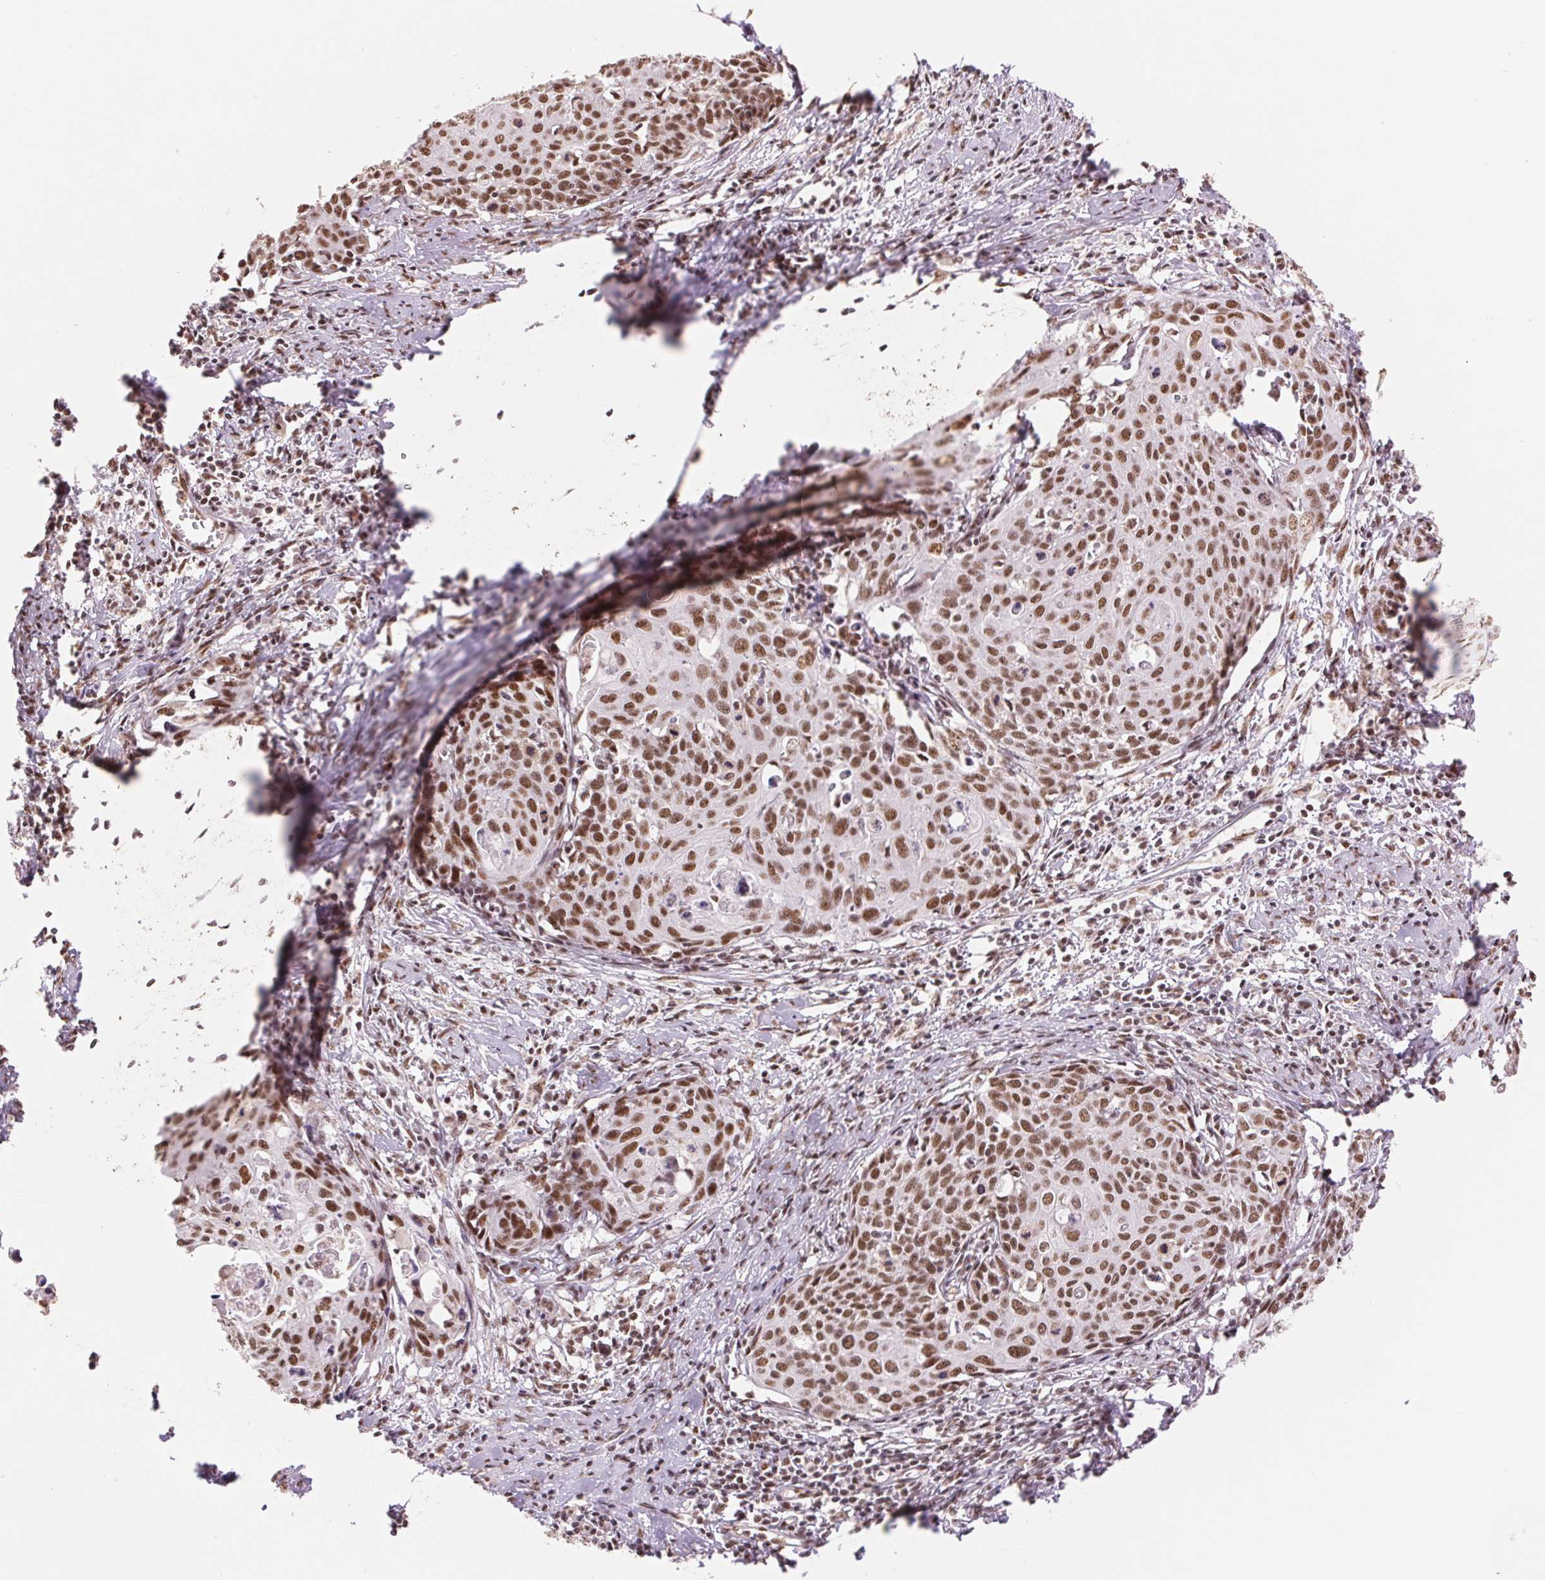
{"staining": {"intensity": "moderate", "quantity": ">75%", "location": "nuclear"}, "tissue": "cervical cancer", "cell_type": "Tumor cells", "image_type": "cancer", "snomed": [{"axis": "morphology", "description": "Squamous cell carcinoma, NOS"}, {"axis": "topography", "description": "Cervix"}], "caption": "IHC of human cervical squamous cell carcinoma demonstrates medium levels of moderate nuclear positivity in about >75% of tumor cells.", "gene": "SREK1", "patient": {"sex": "female", "age": 62}}